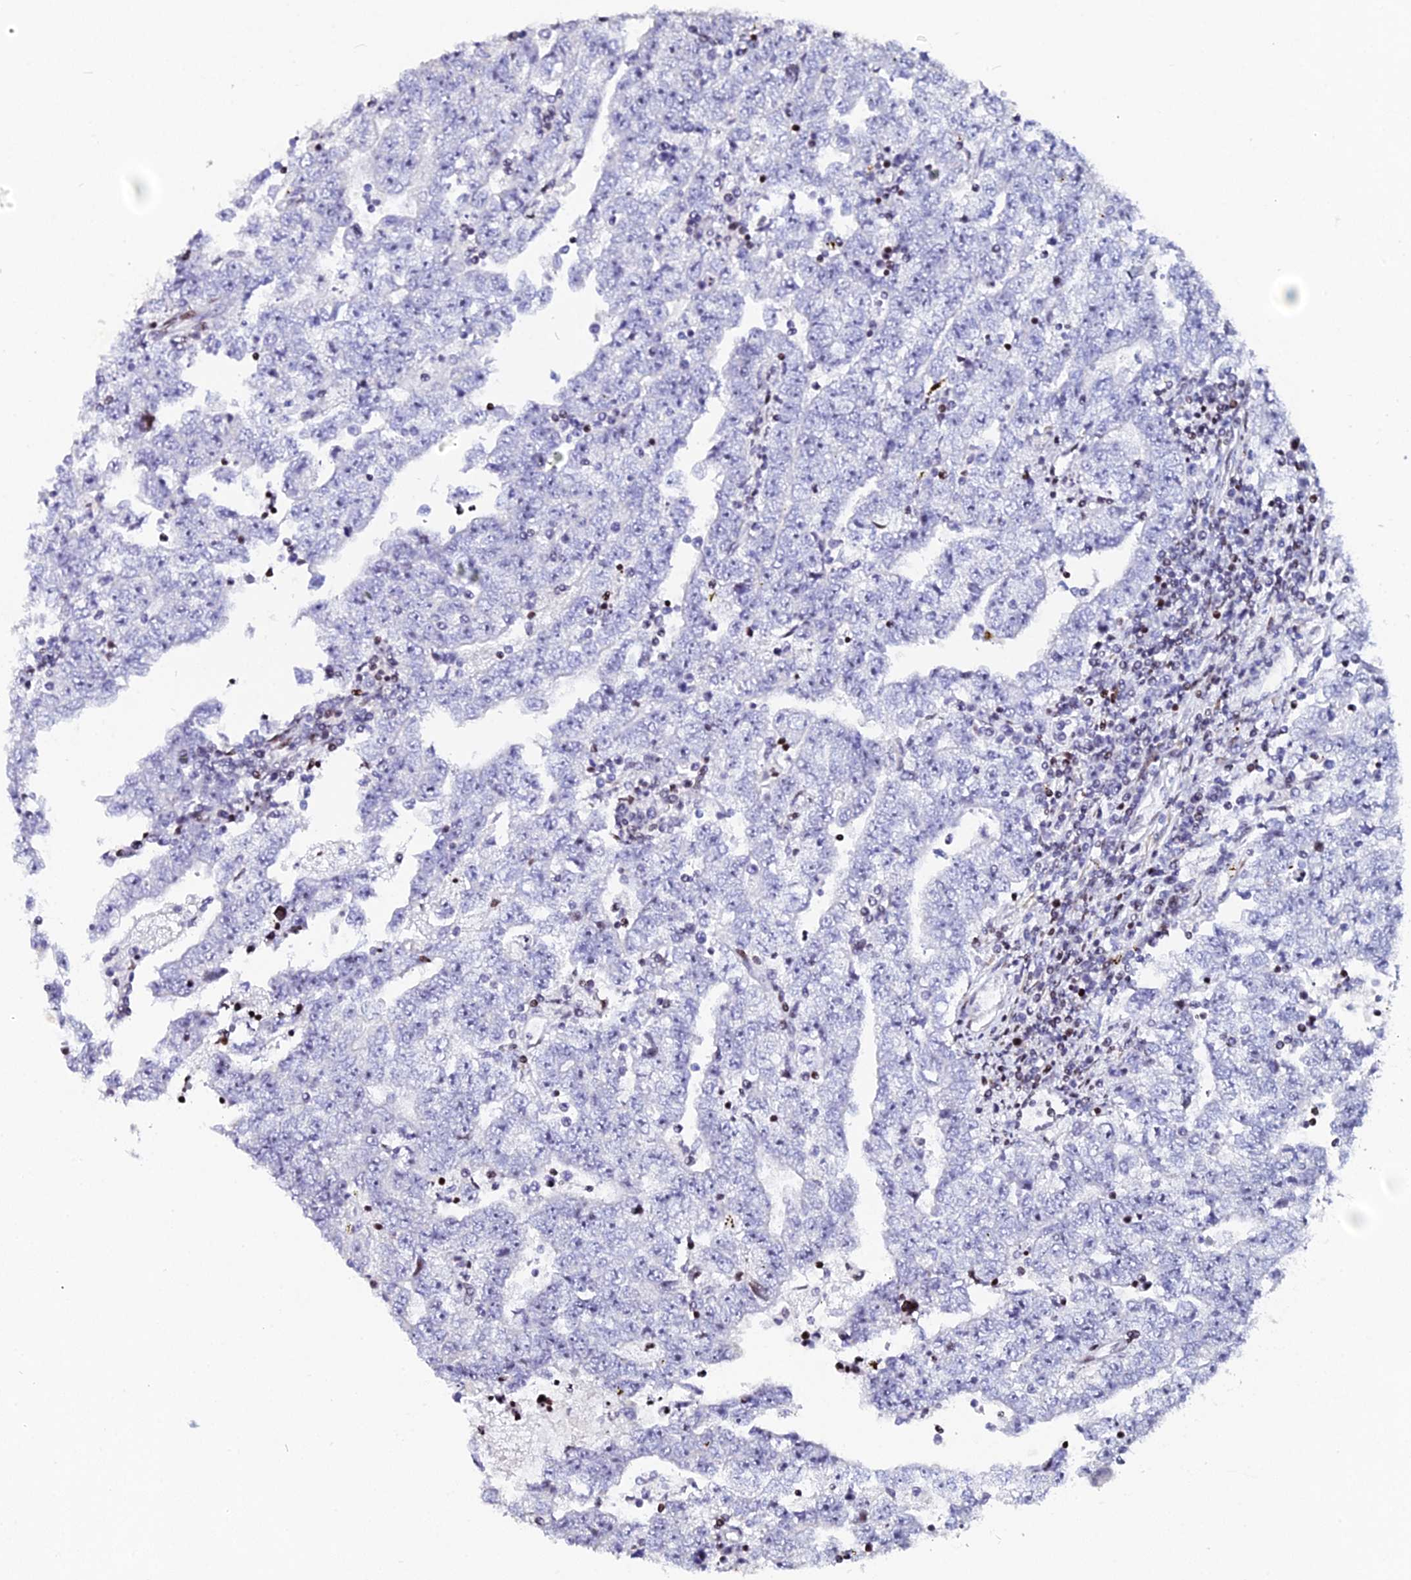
{"staining": {"intensity": "negative", "quantity": "none", "location": "none"}, "tissue": "testis cancer", "cell_type": "Tumor cells", "image_type": "cancer", "snomed": [{"axis": "morphology", "description": "Carcinoma, Embryonal, NOS"}, {"axis": "topography", "description": "Testis"}], "caption": "There is no significant positivity in tumor cells of testis cancer (embryonal carcinoma). Brightfield microscopy of immunohistochemistry (IHC) stained with DAB (3,3'-diaminobenzidine) (brown) and hematoxylin (blue), captured at high magnification.", "gene": "MYNN", "patient": {"sex": "male", "age": 25}}